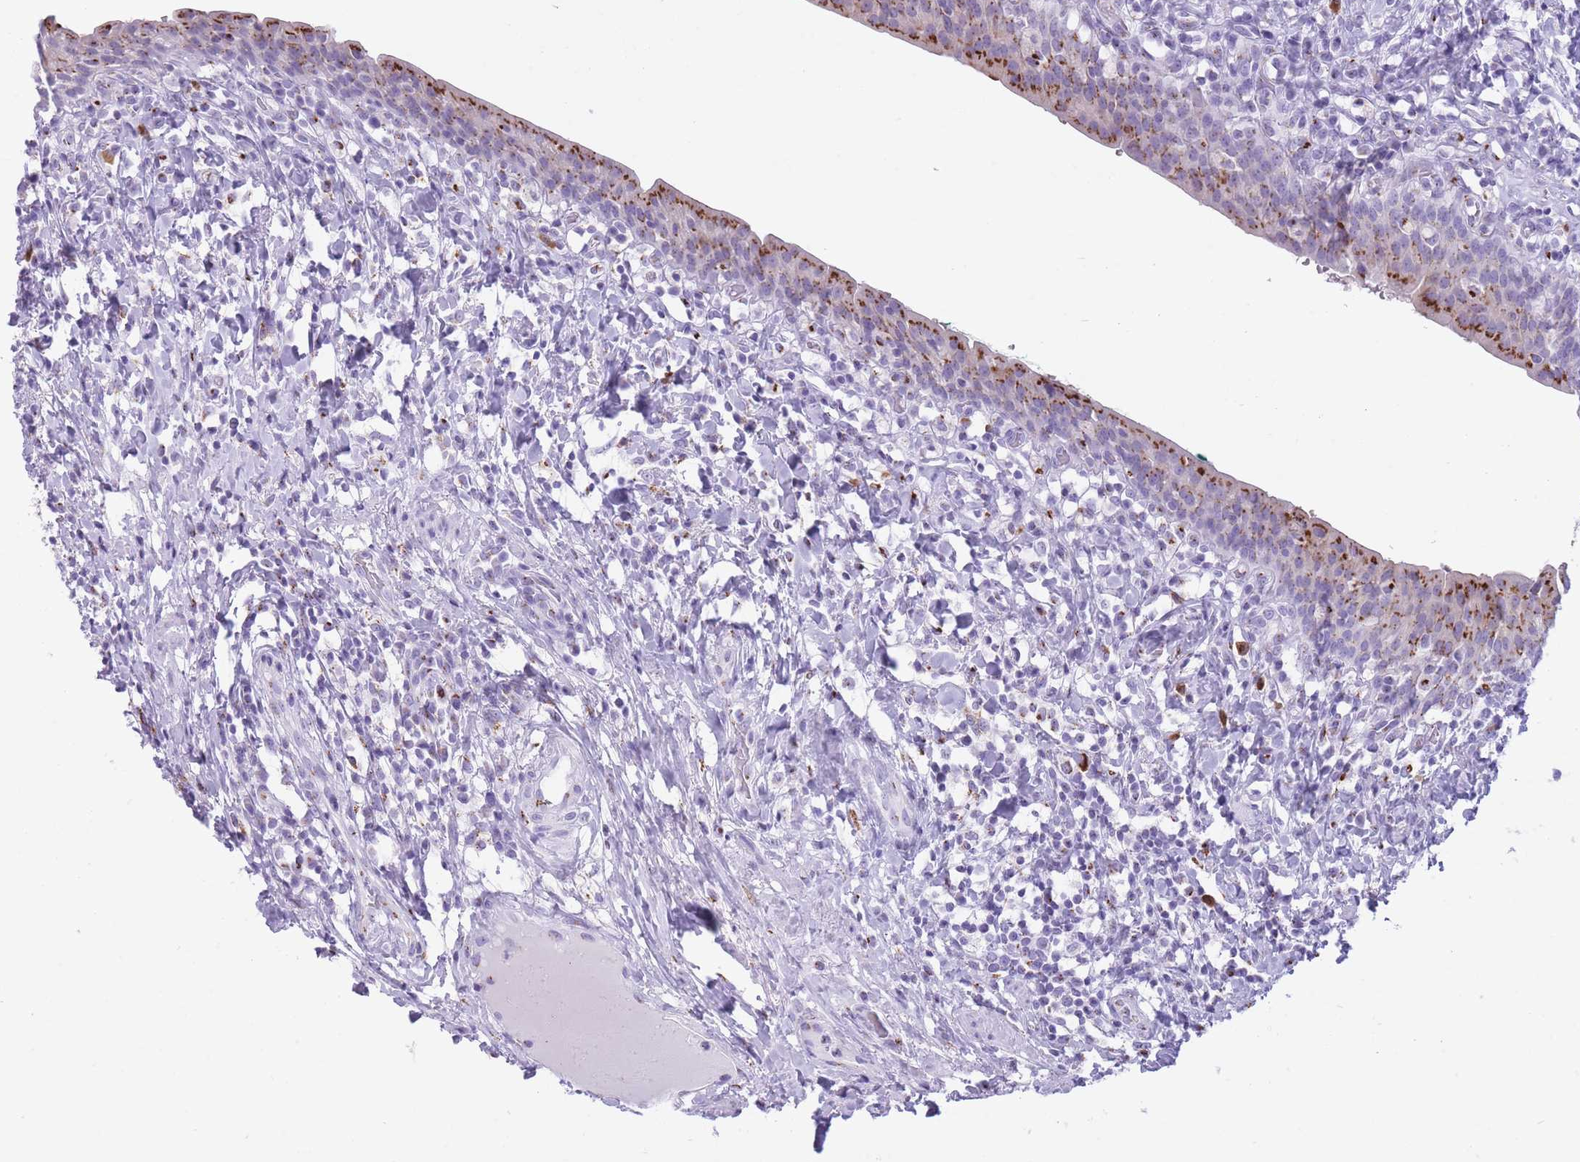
{"staining": {"intensity": "strong", "quantity": "25%-75%", "location": "cytoplasmic/membranous"}, "tissue": "urinary bladder", "cell_type": "Urothelial cells", "image_type": "normal", "snomed": [{"axis": "morphology", "description": "Normal tissue, NOS"}, {"axis": "morphology", "description": "Inflammation, NOS"}, {"axis": "topography", "description": "Urinary bladder"}], "caption": "Immunohistochemistry (IHC) (DAB) staining of normal human urinary bladder exhibits strong cytoplasmic/membranous protein positivity in about 25%-75% of urothelial cells.", "gene": "B4GALT2", "patient": {"sex": "male", "age": 64}}